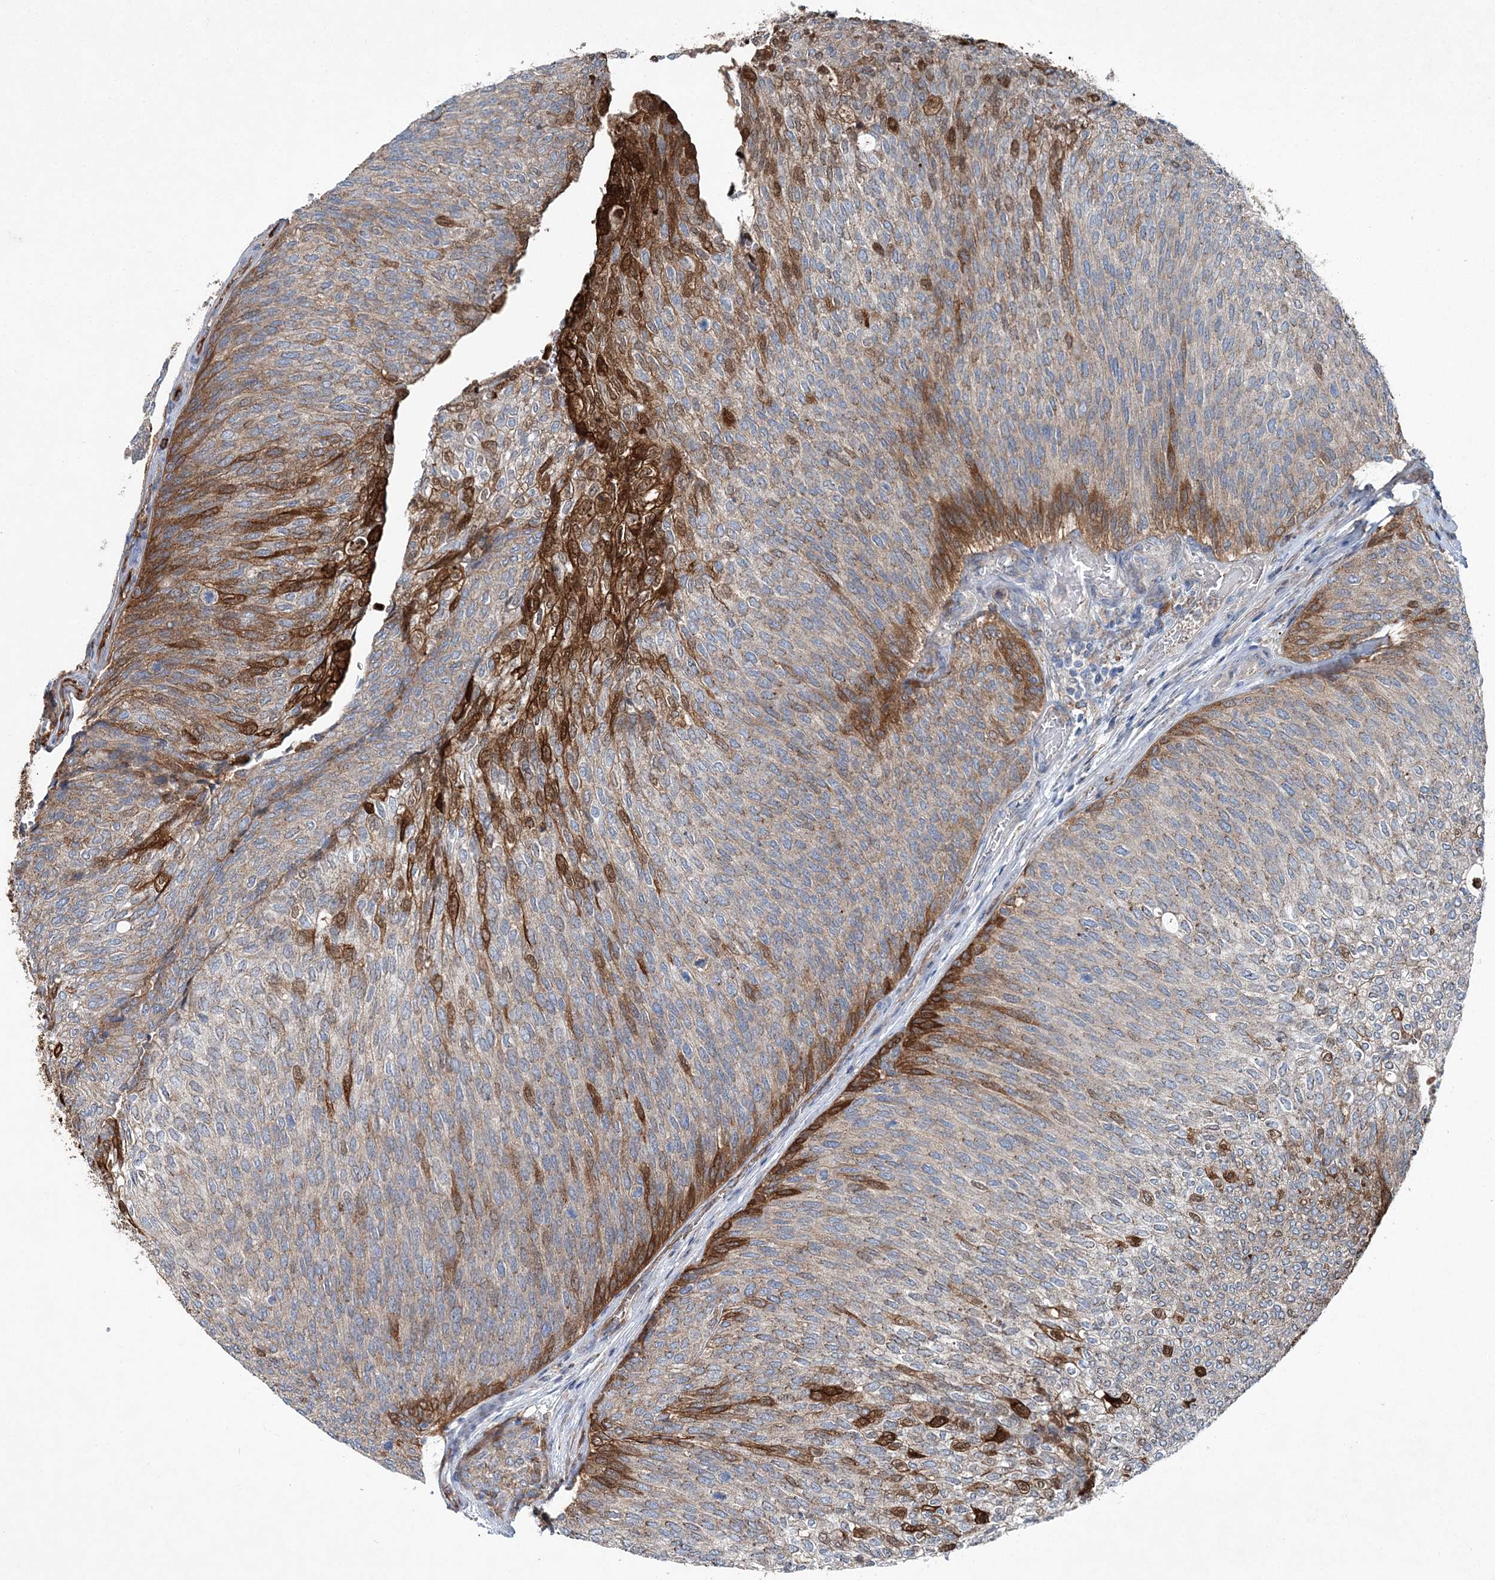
{"staining": {"intensity": "strong", "quantity": "25%-75%", "location": "cytoplasmic/membranous"}, "tissue": "urothelial cancer", "cell_type": "Tumor cells", "image_type": "cancer", "snomed": [{"axis": "morphology", "description": "Urothelial carcinoma, Low grade"}, {"axis": "topography", "description": "Urinary bladder"}], "caption": "Protein positivity by IHC shows strong cytoplasmic/membranous expression in approximately 25%-75% of tumor cells in urothelial carcinoma (low-grade).", "gene": "SPOPL", "patient": {"sex": "female", "age": 79}}